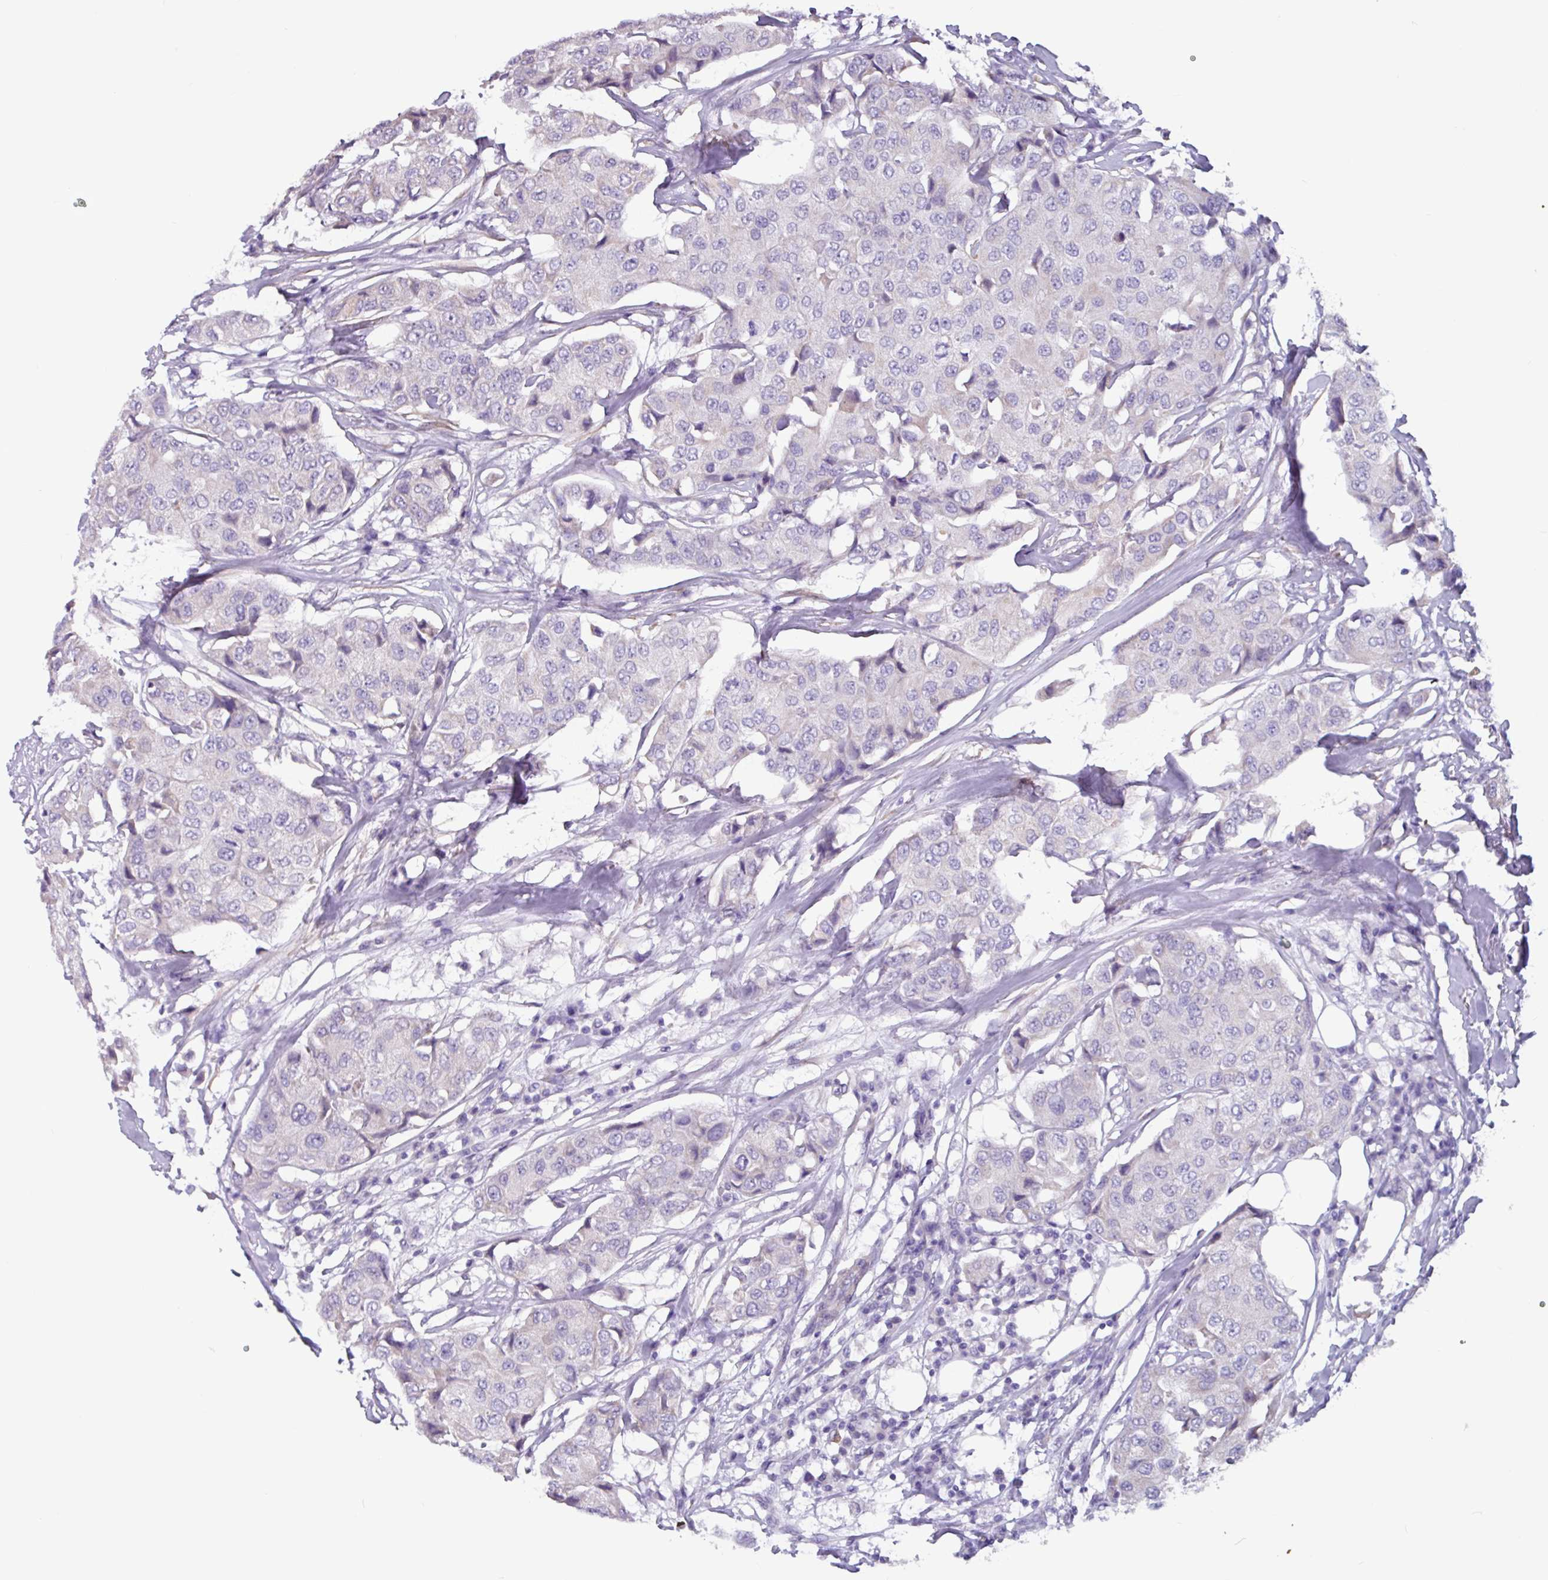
{"staining": {"intensity": "negative", "quantity": "none", "location": "none"}, "tissue": "breast cancer", "cell_type": "Tumor cells", "image_type": "cancer", "snomed": [{"axis": "morphology", "description": "Duct carcinoma"}, {"axis": "topography", "description": "Breast"}], "caption": "DAB immunohistochemical staining of human breast invasive ductal carcinoma demonstrates no significant staining in tumor cells.", "gene": "OTX1", "patient": {"sex": "female", "age": 80}}